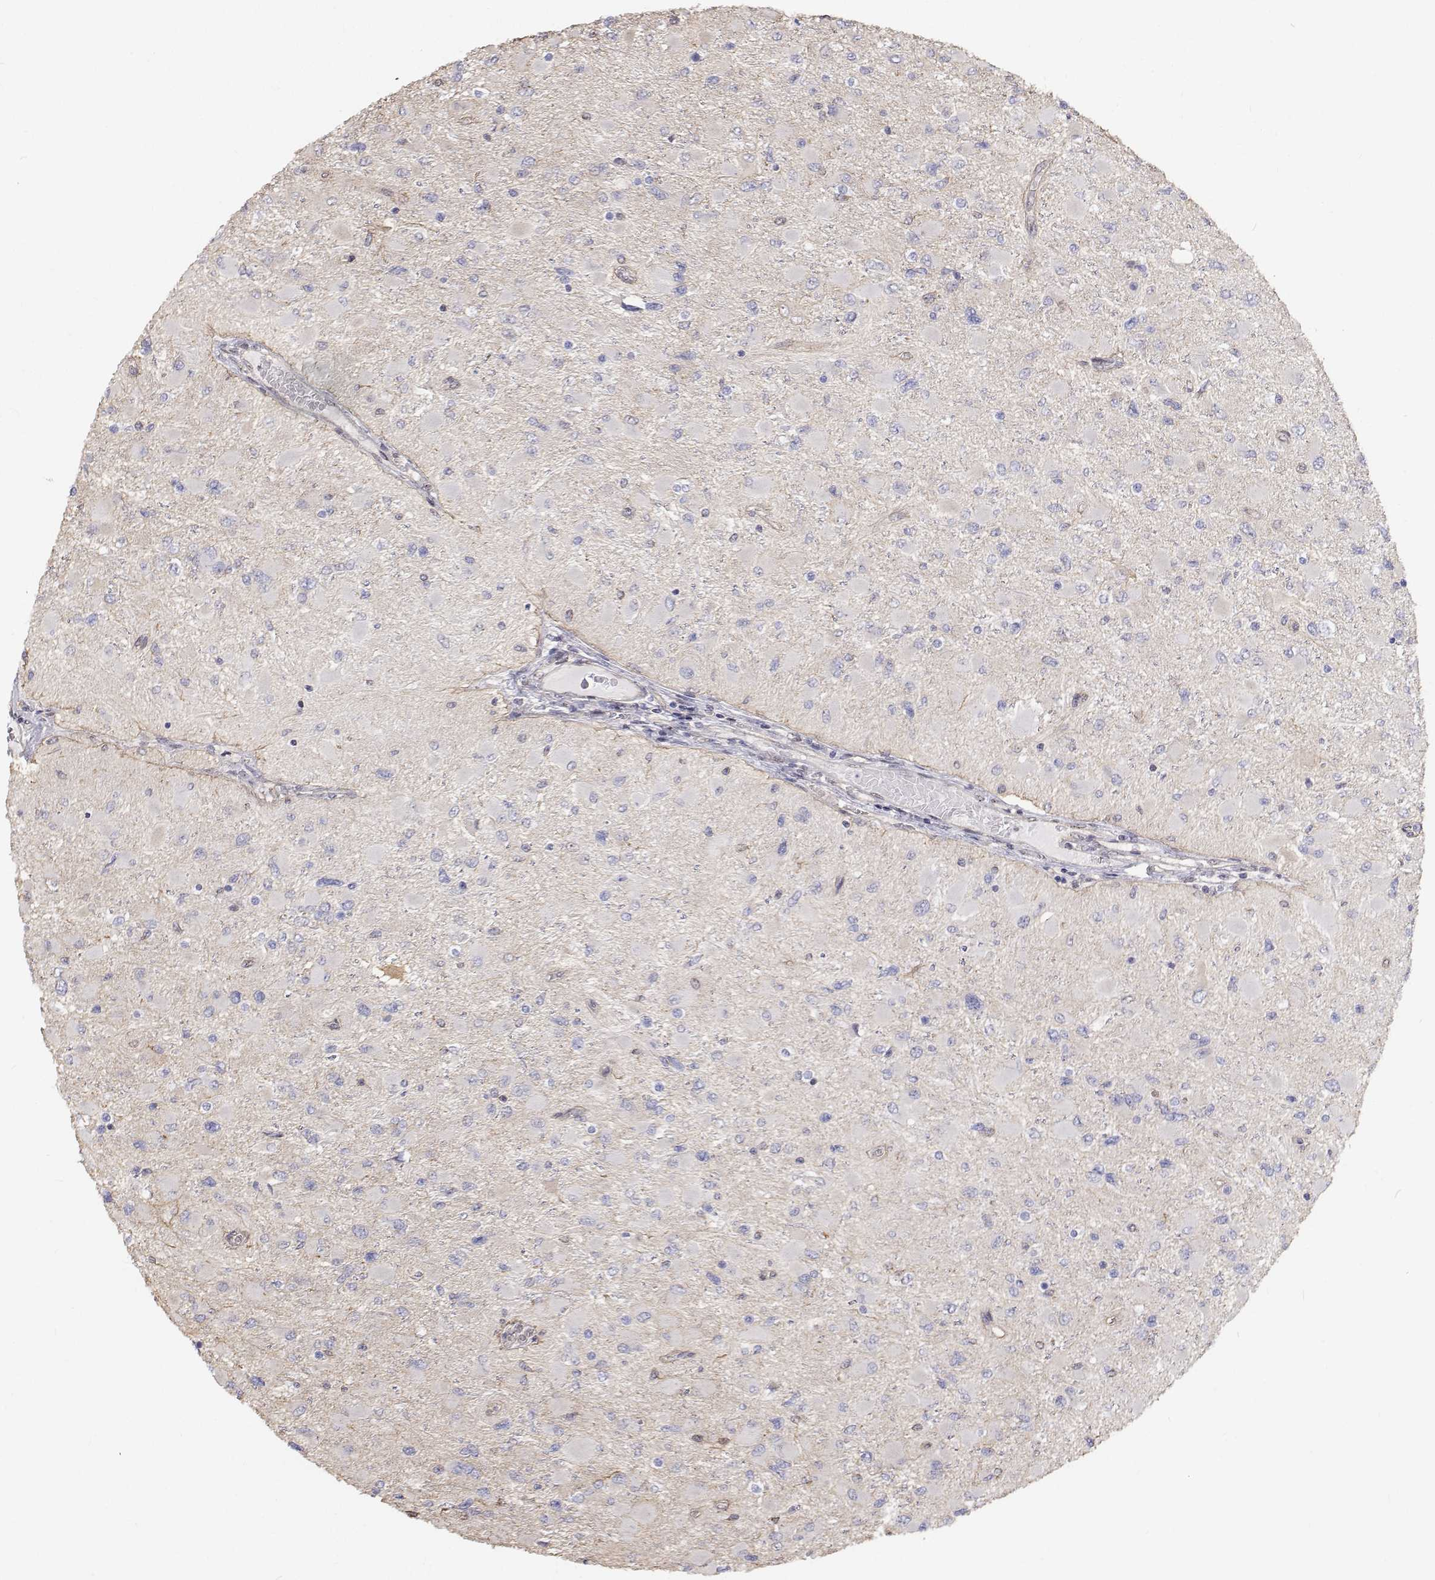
{"staining": {"intensity": "negative", "quantity": "none", "location": "none"}, "tissue": "glioma", "cell_type": "Tumor cells", "image_type": "cancer", "snomed": [{"axis": "morphology", "description": "Glioma, malignant, High grade"}, {"axis": "topography", "description": "Cerebral cortex"}], "caption": "A high-resolution histopathology image shows immunohistochemistry staining of glioma, which demonstrates no significant expression in tumor cells.", "gene": "GSDMA", "patient": {"sex": "female", "age": 36}}